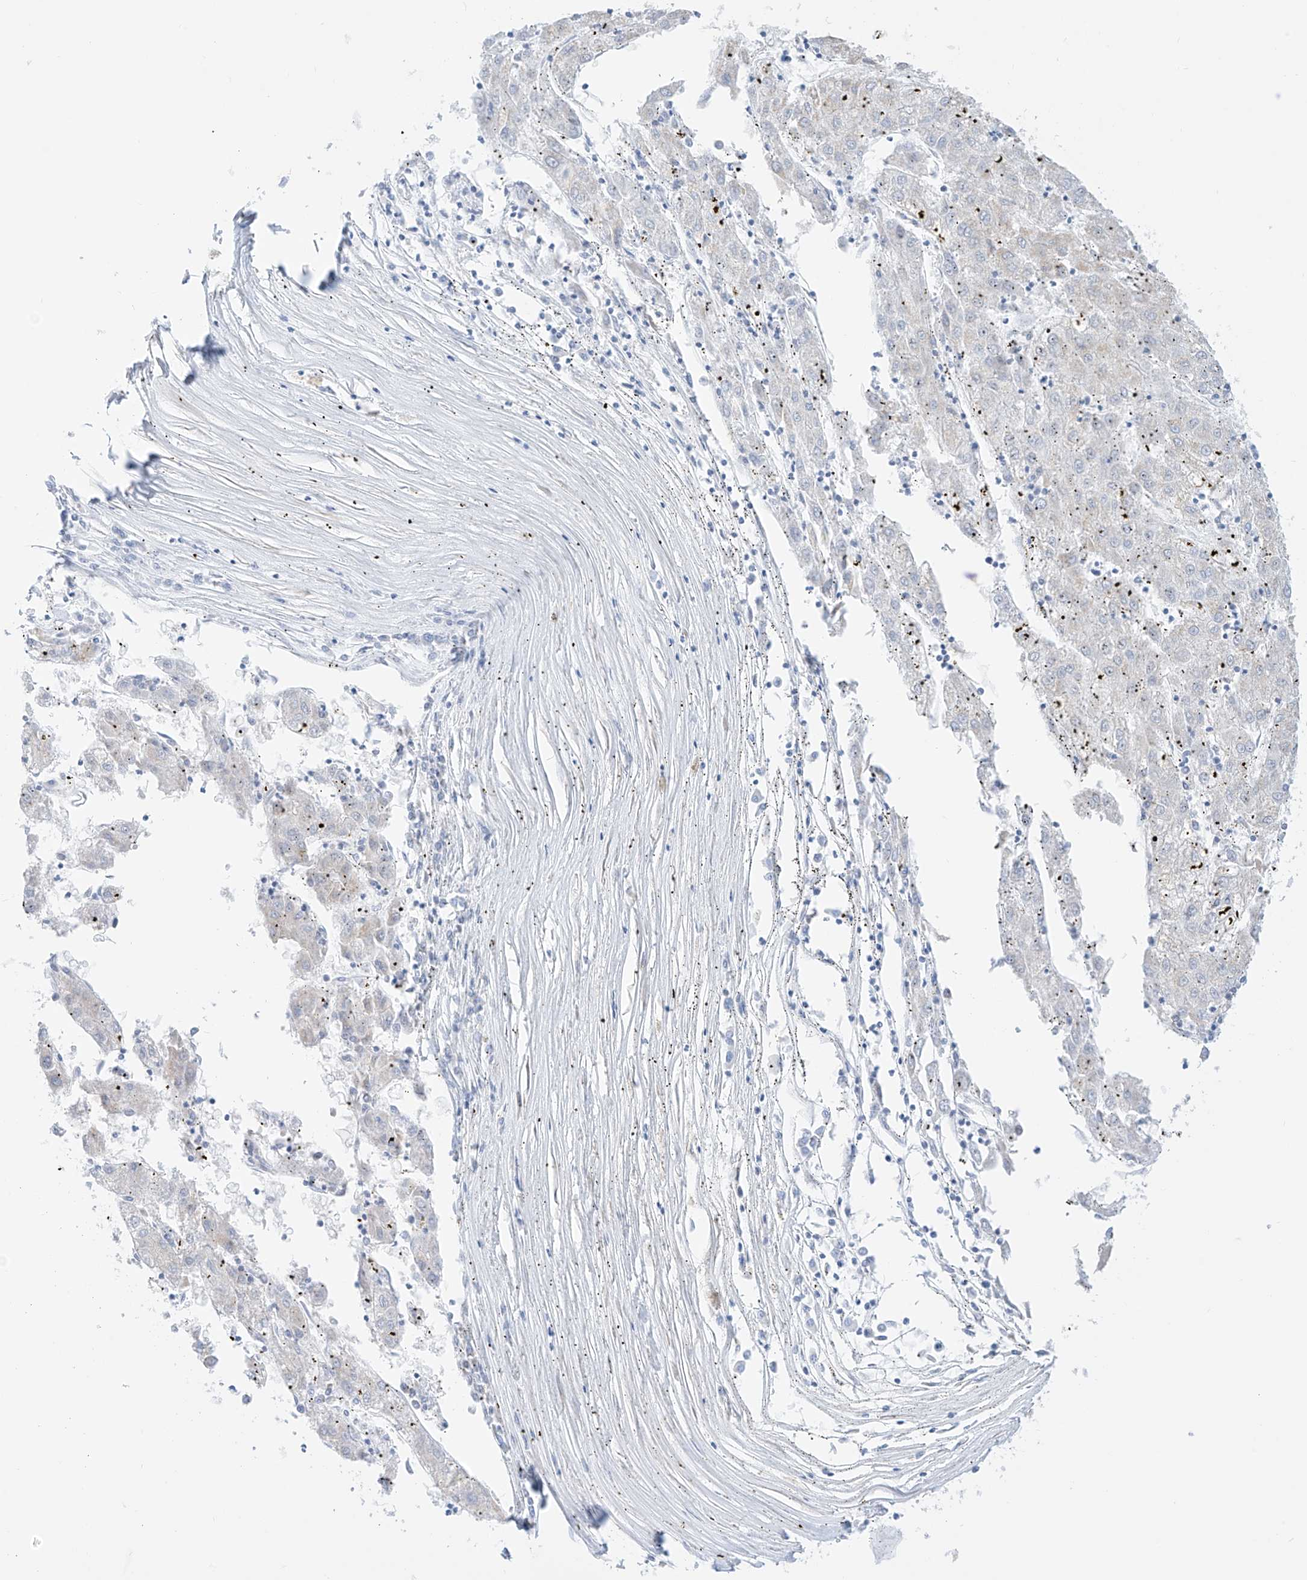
{"staining": {"intensity": "moderate", "quantity": "25%-75%", "location": "cytoplasmic/membranous"}, "tissue": "liver cancer", "cell_type": "Tumor cells", "image_type": "cancer", "snomed": [{"axis": "morphology", "description": "Carcinoma, Hepatocellular, NOS"}, {"axis": "topography", "description": "Liver"}], "caption": "Brown immunohistochemical staining in human liver cancer reveals moderate cytoplasmic/membranous expression in about 25%-75% of tumor cells. (DAB IHC, brown staining for protein, blue staining for nuclei).", "gene": "SLC26A3", "patient": {"sex": "male", "age": 72}}